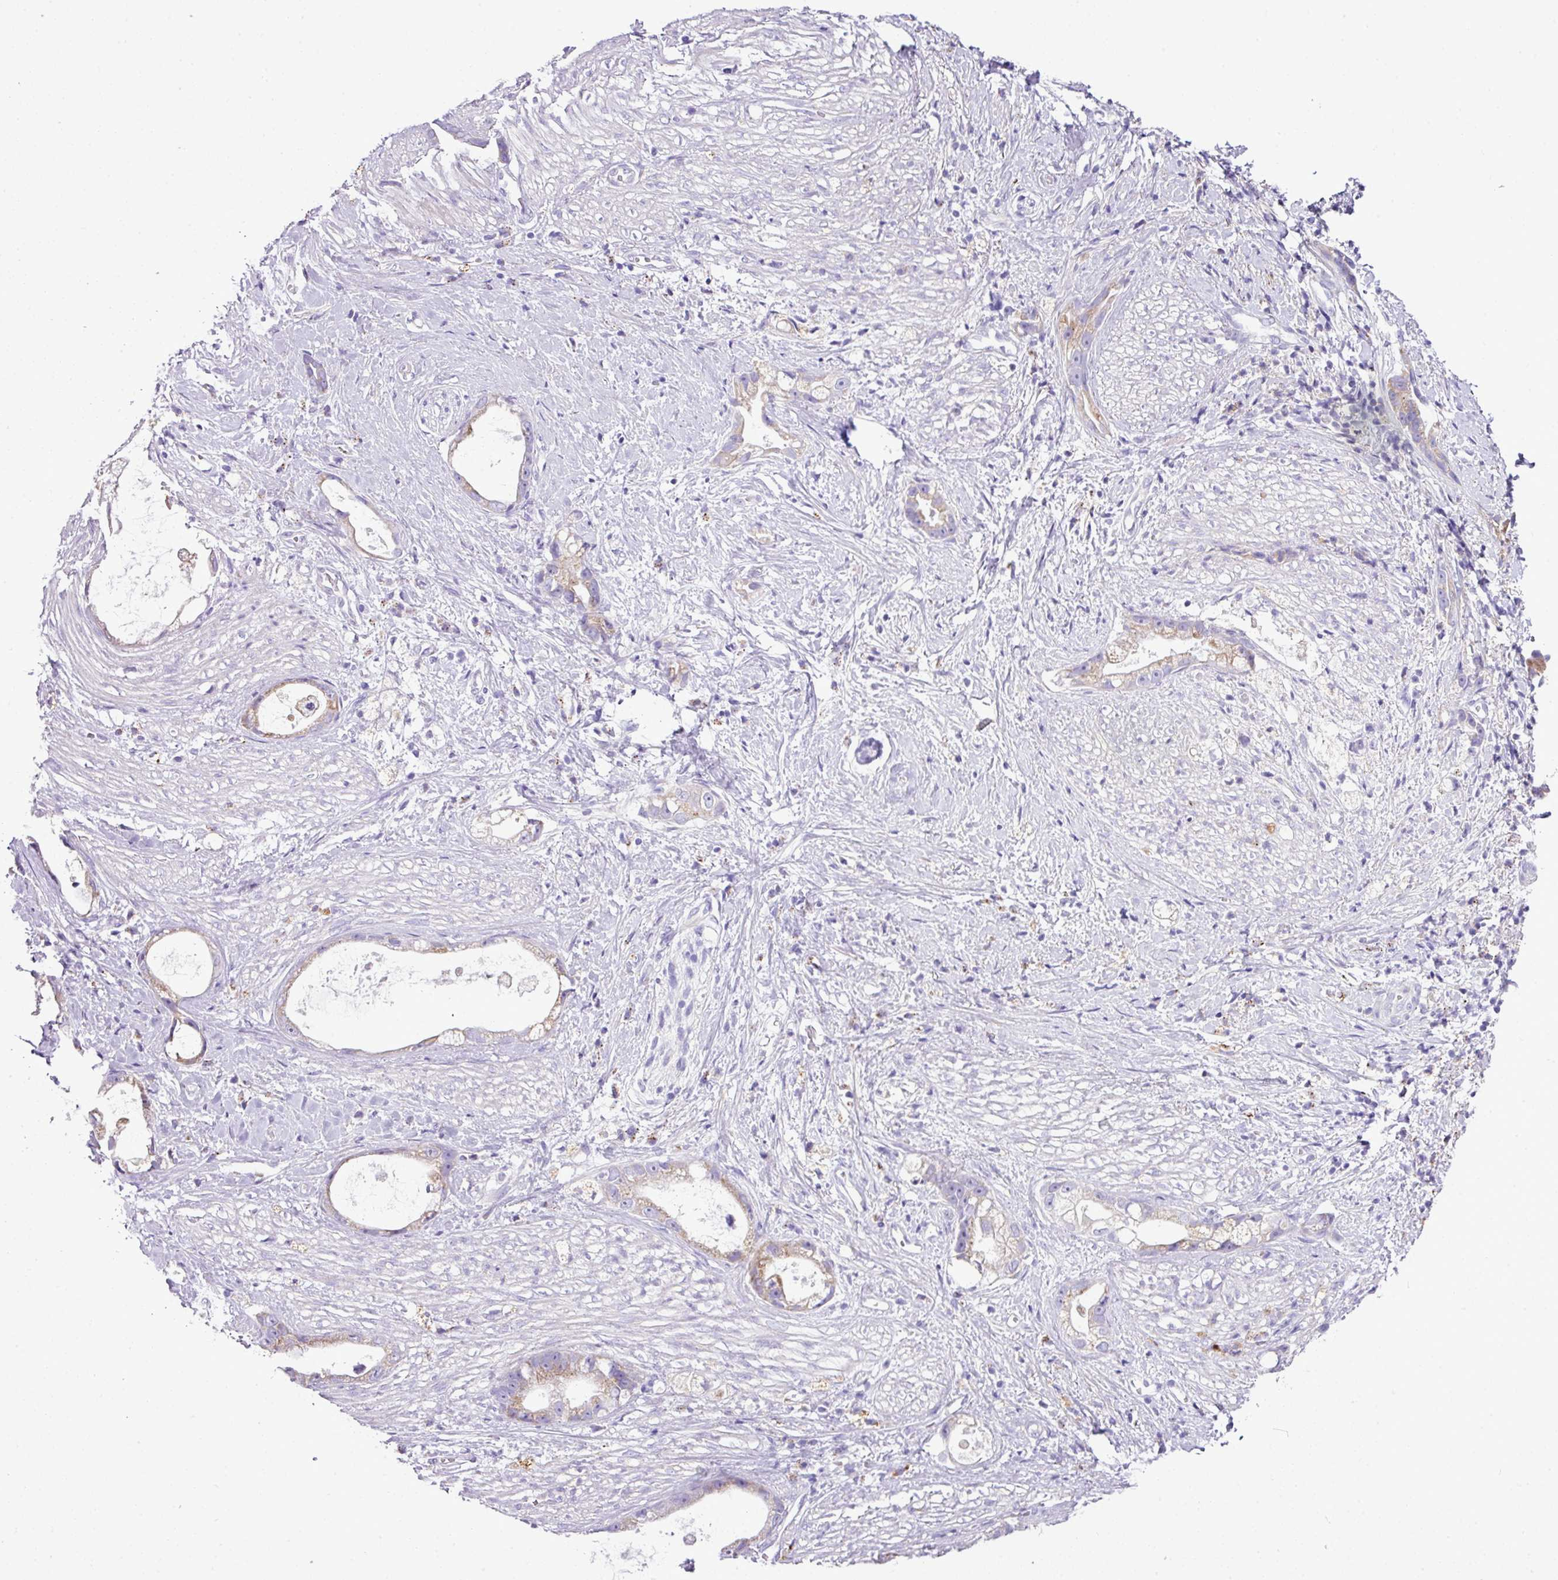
{"staining": {"intensity": "moderate", "quantity": "<25%", "location": "cytoplasmic/membranous"}, "tissue": "stomach cancer", "cell_type": "Tumor cells", "image_type": "cancer", "snomed": [{"axis": "morphology", "description": "Adenocarcinoma, NOS"}, {"axis": "topography", "description": "Stomach"}], "caption": "IHC of human stomach cancer (adenocarcinoma) exhibits low levels of moderate cytoplasmic/membranous expression in about <25% of tumor cells.", "gene": "PGAP4", "patient": {"sex": "male", "age": 55}}